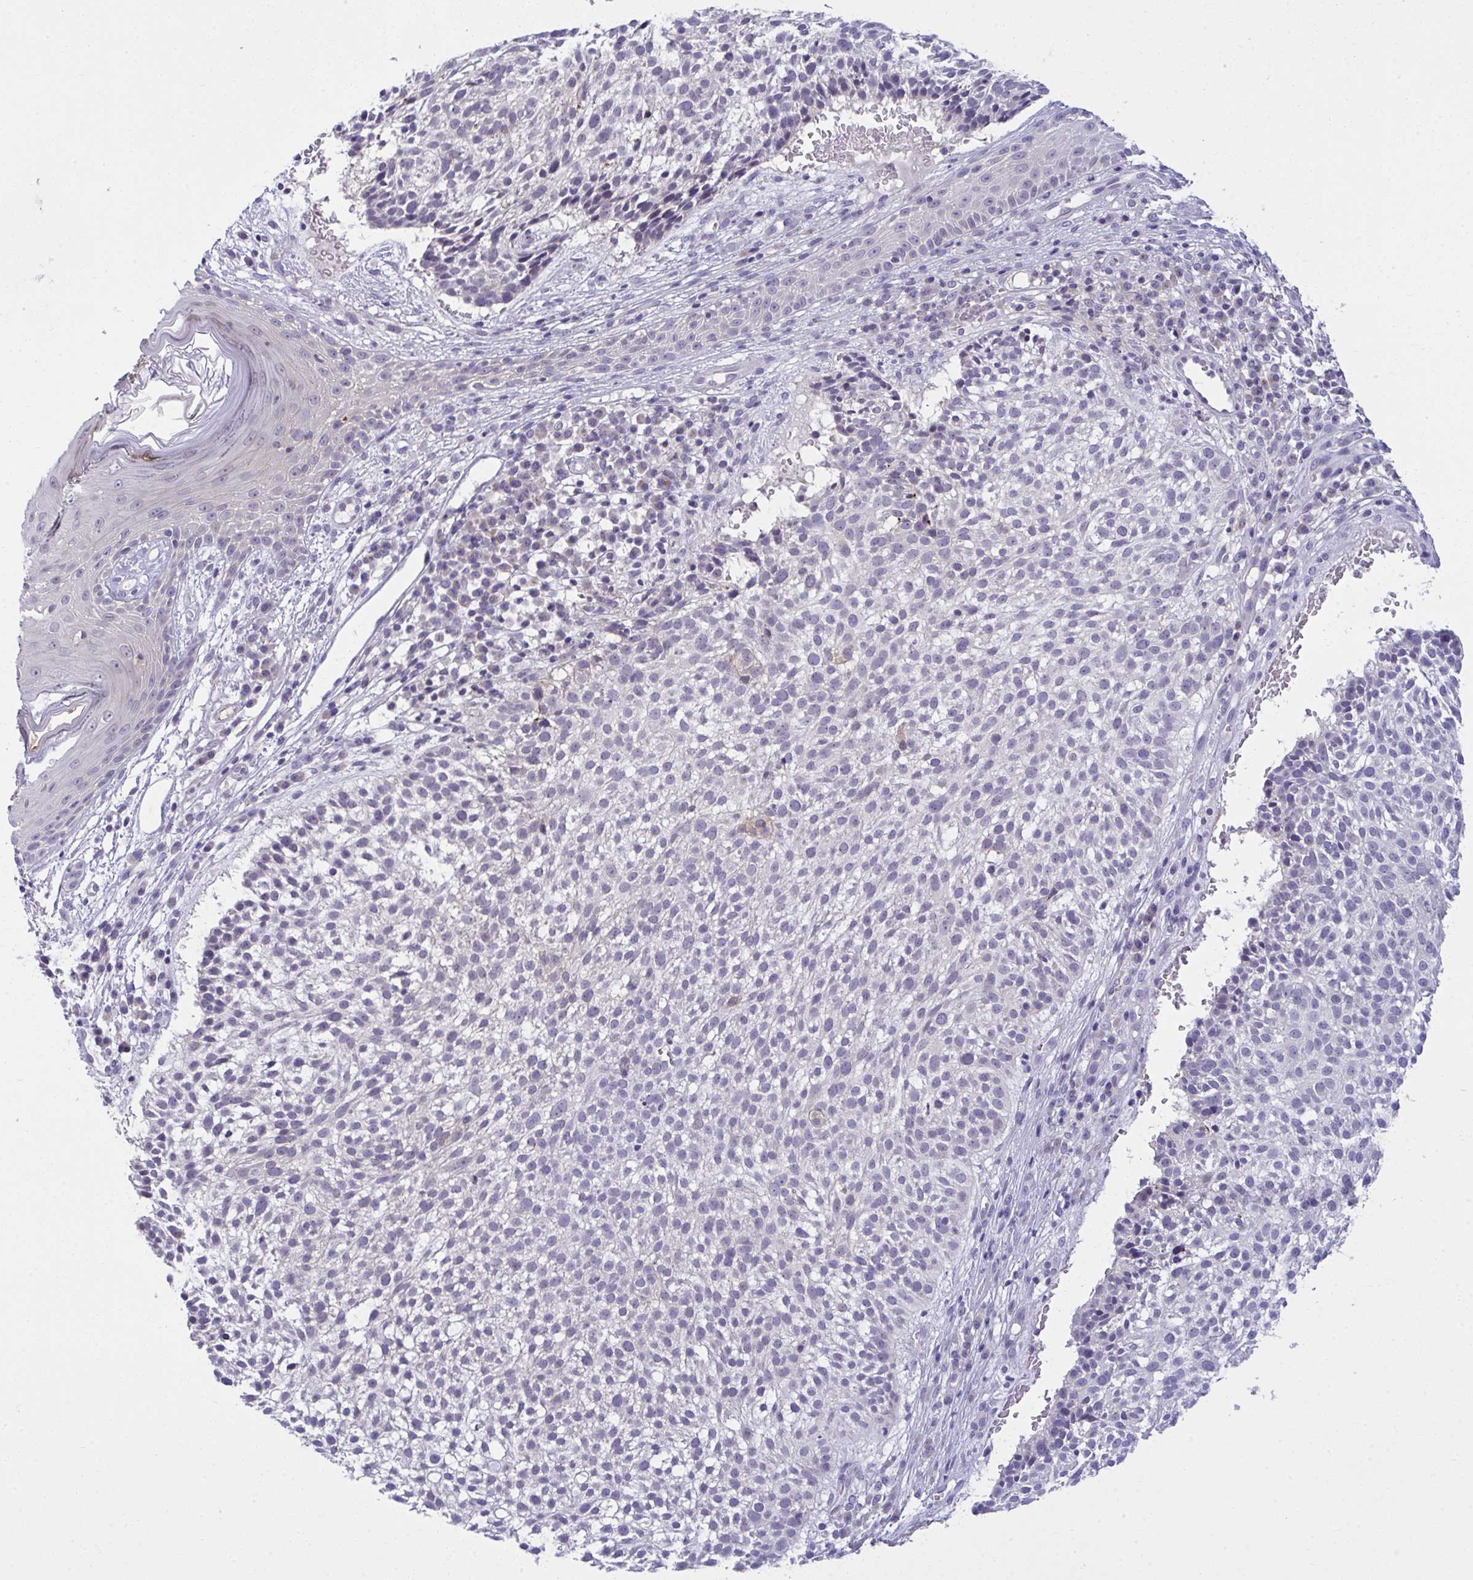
{"staining": {"intensity": "negative", "quantity": "none", "location": "none"}, "tissue": "skin cancer", "cell_type": "Tumor cells", "image_type": "cancer", "snomed": [{"axis": "morphology", "description": "Basal cell carcinoma"}, {"axis": "topography", "description": "Skin"}, {"axis": "topography", "description": "Skin of scalp"}], "caption": "The image shows no staining of tumor cells in skin cancer.", "gene": "RGPD5", "patient": {"sex": "female", "age": 45}}